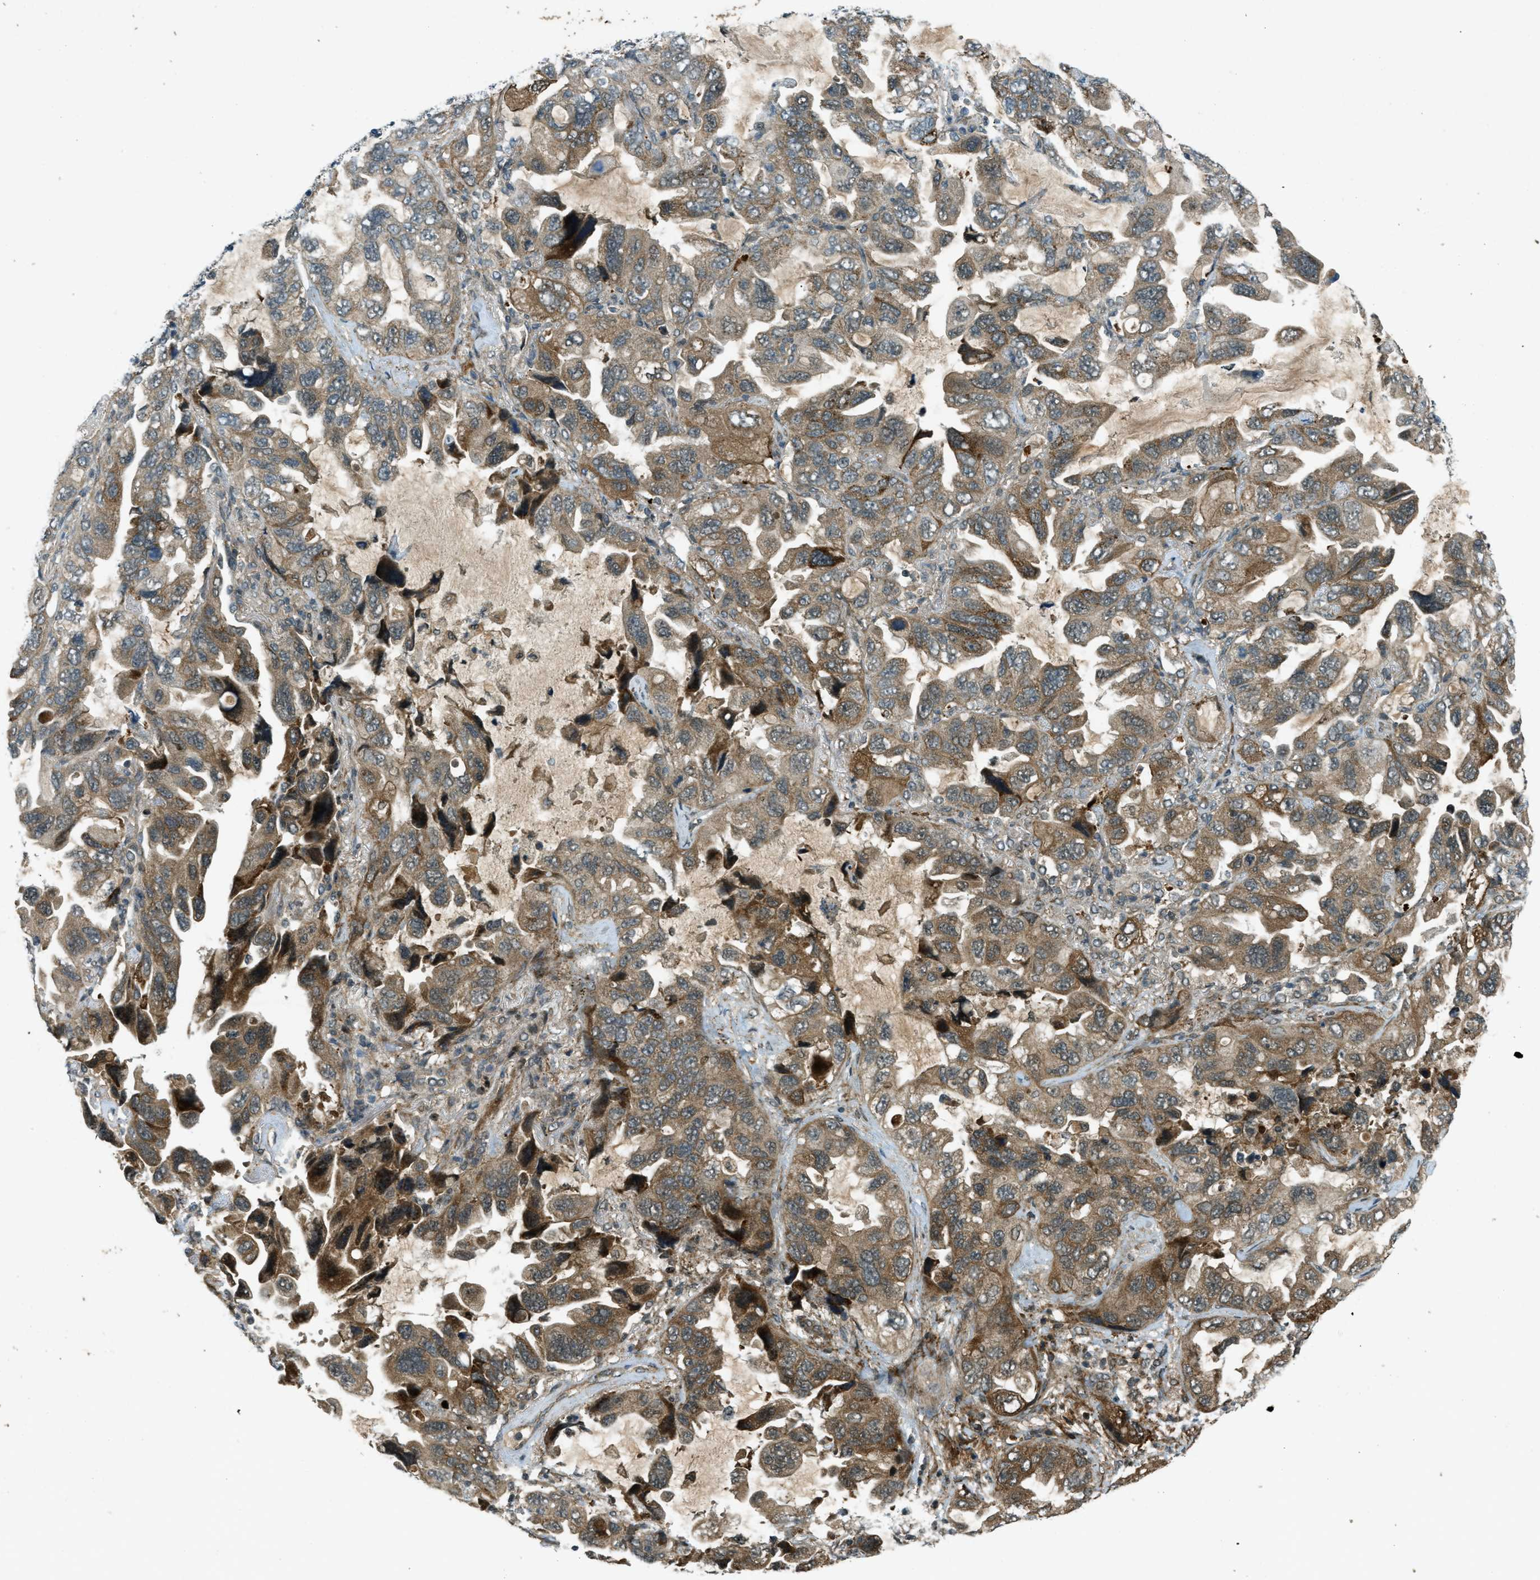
{"staining": {"intensity": "moderate", "quantity": ">75%", "location": "cytoplasmic/membranous"}, "tissue": "lung cancer", "cell_type": "Tumor cells", "image_type": "cancer", "snomed": [{"axis": "morphology", "description": "Squamous cell carcinoma, NOS"}, {"axis": "topography", "description": "Lung"}], "caption": "High-magnification brightfield microscopy of squamous cell carcinoma (lung) stained with DAB (3,3'-diaminobenzidine) (brown) and counterstained with hematoxylin (blue). tumor cells exhibit moderate cytoplasmic/membranous expression is identified in about>75% of cells.", "gene": "EIF2AK3", "patient": {"sex": "female", "age": 73}}